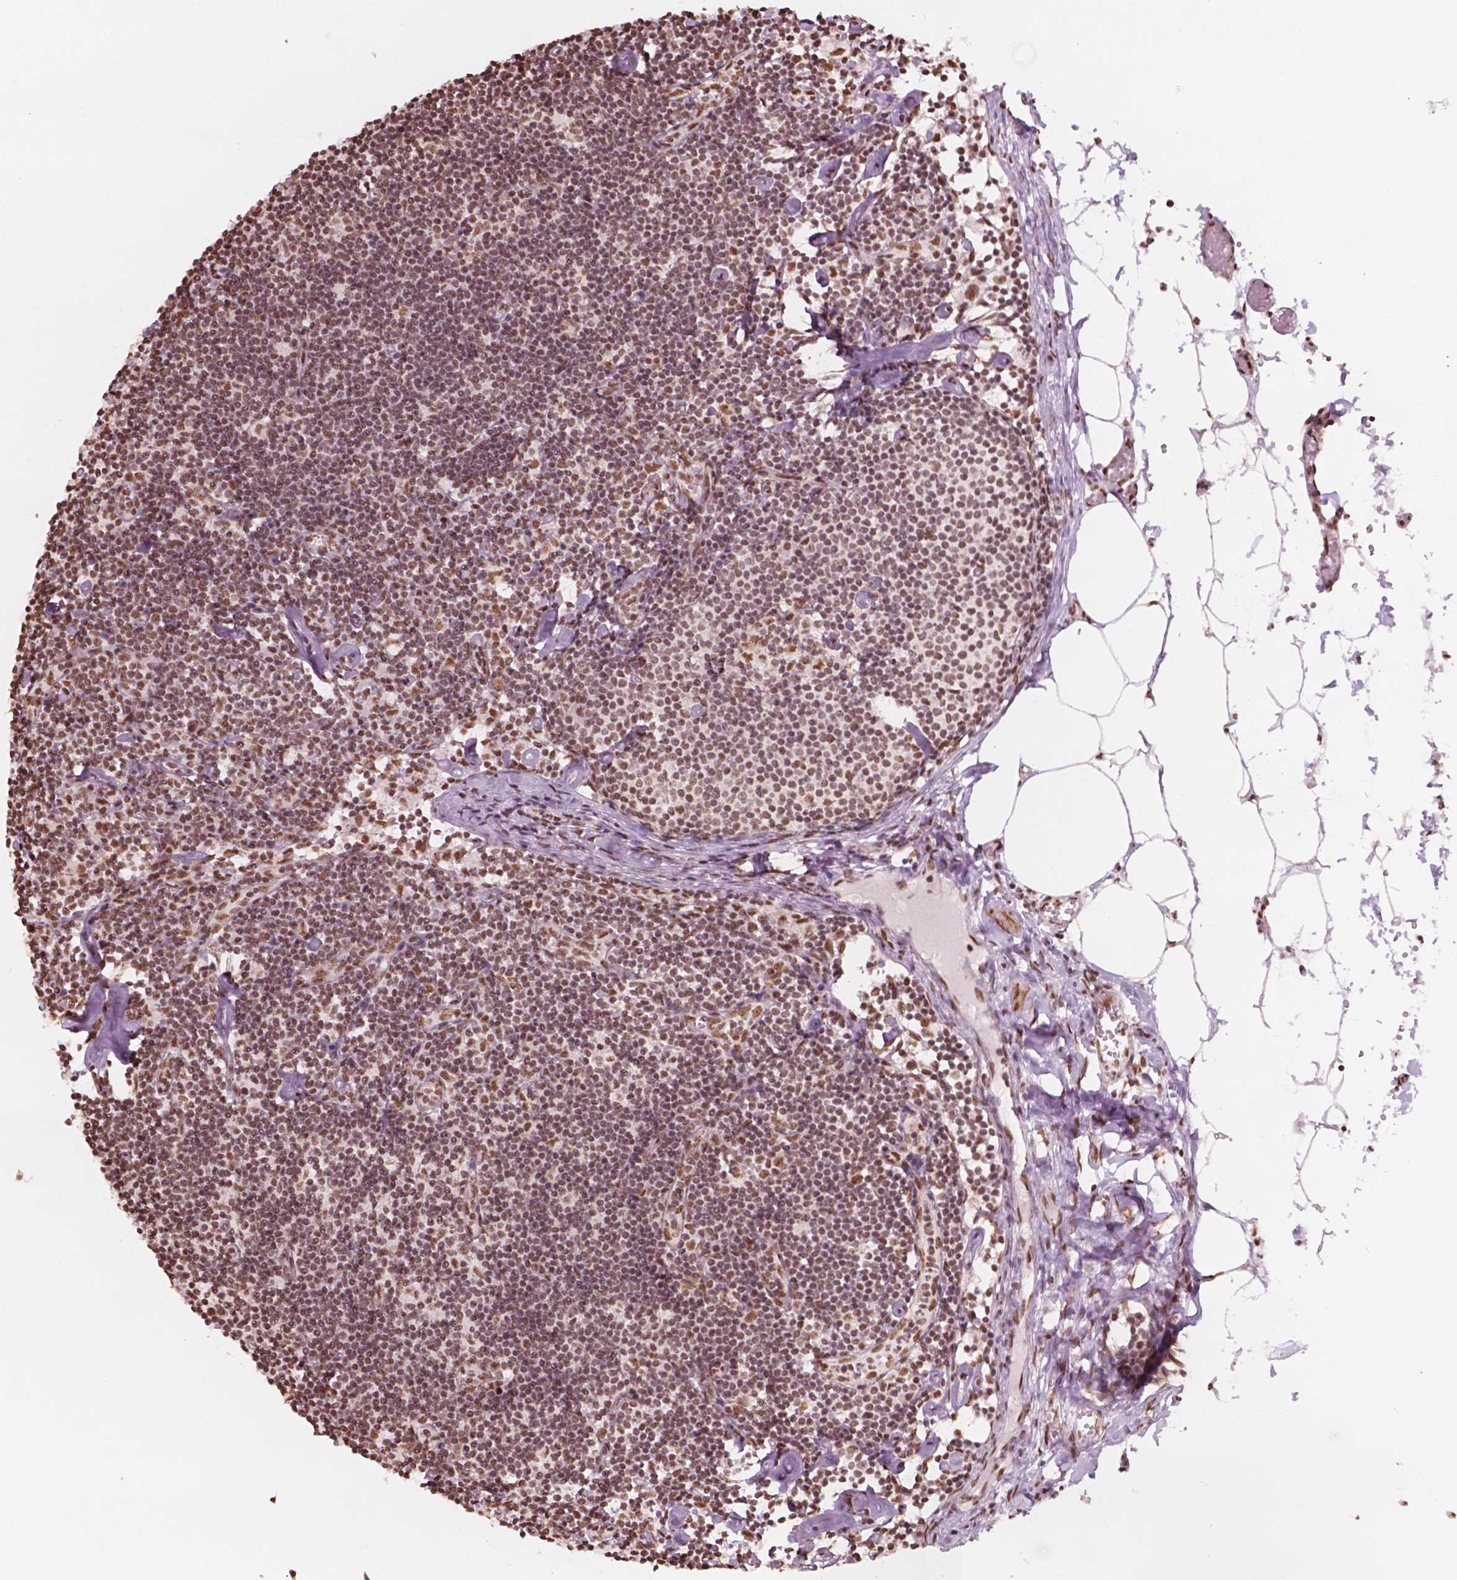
{"staining": {"intensity": "moderate", "quantity": ">75%", "location": "nuclear"}, "tissue": "lymph node", "cell_type": "Germinal center cells", "image_type": "normal", "snomed": [{"axis": "morphology", "description": "Normal tissue, NOS"}, {"axis": "topography", "description": "Lymph node"}], "caption": "Germinal center cells demonstrate moderate nuclear expression in approximately >75% of cells in unremarkable lymph node. (DAB (3,3'-diaminobenzidine) = brown stain, brightfield microscopy at high magnification).", "gene": "GTF3C5", "patient": {"sex": "female", "age": 42}}